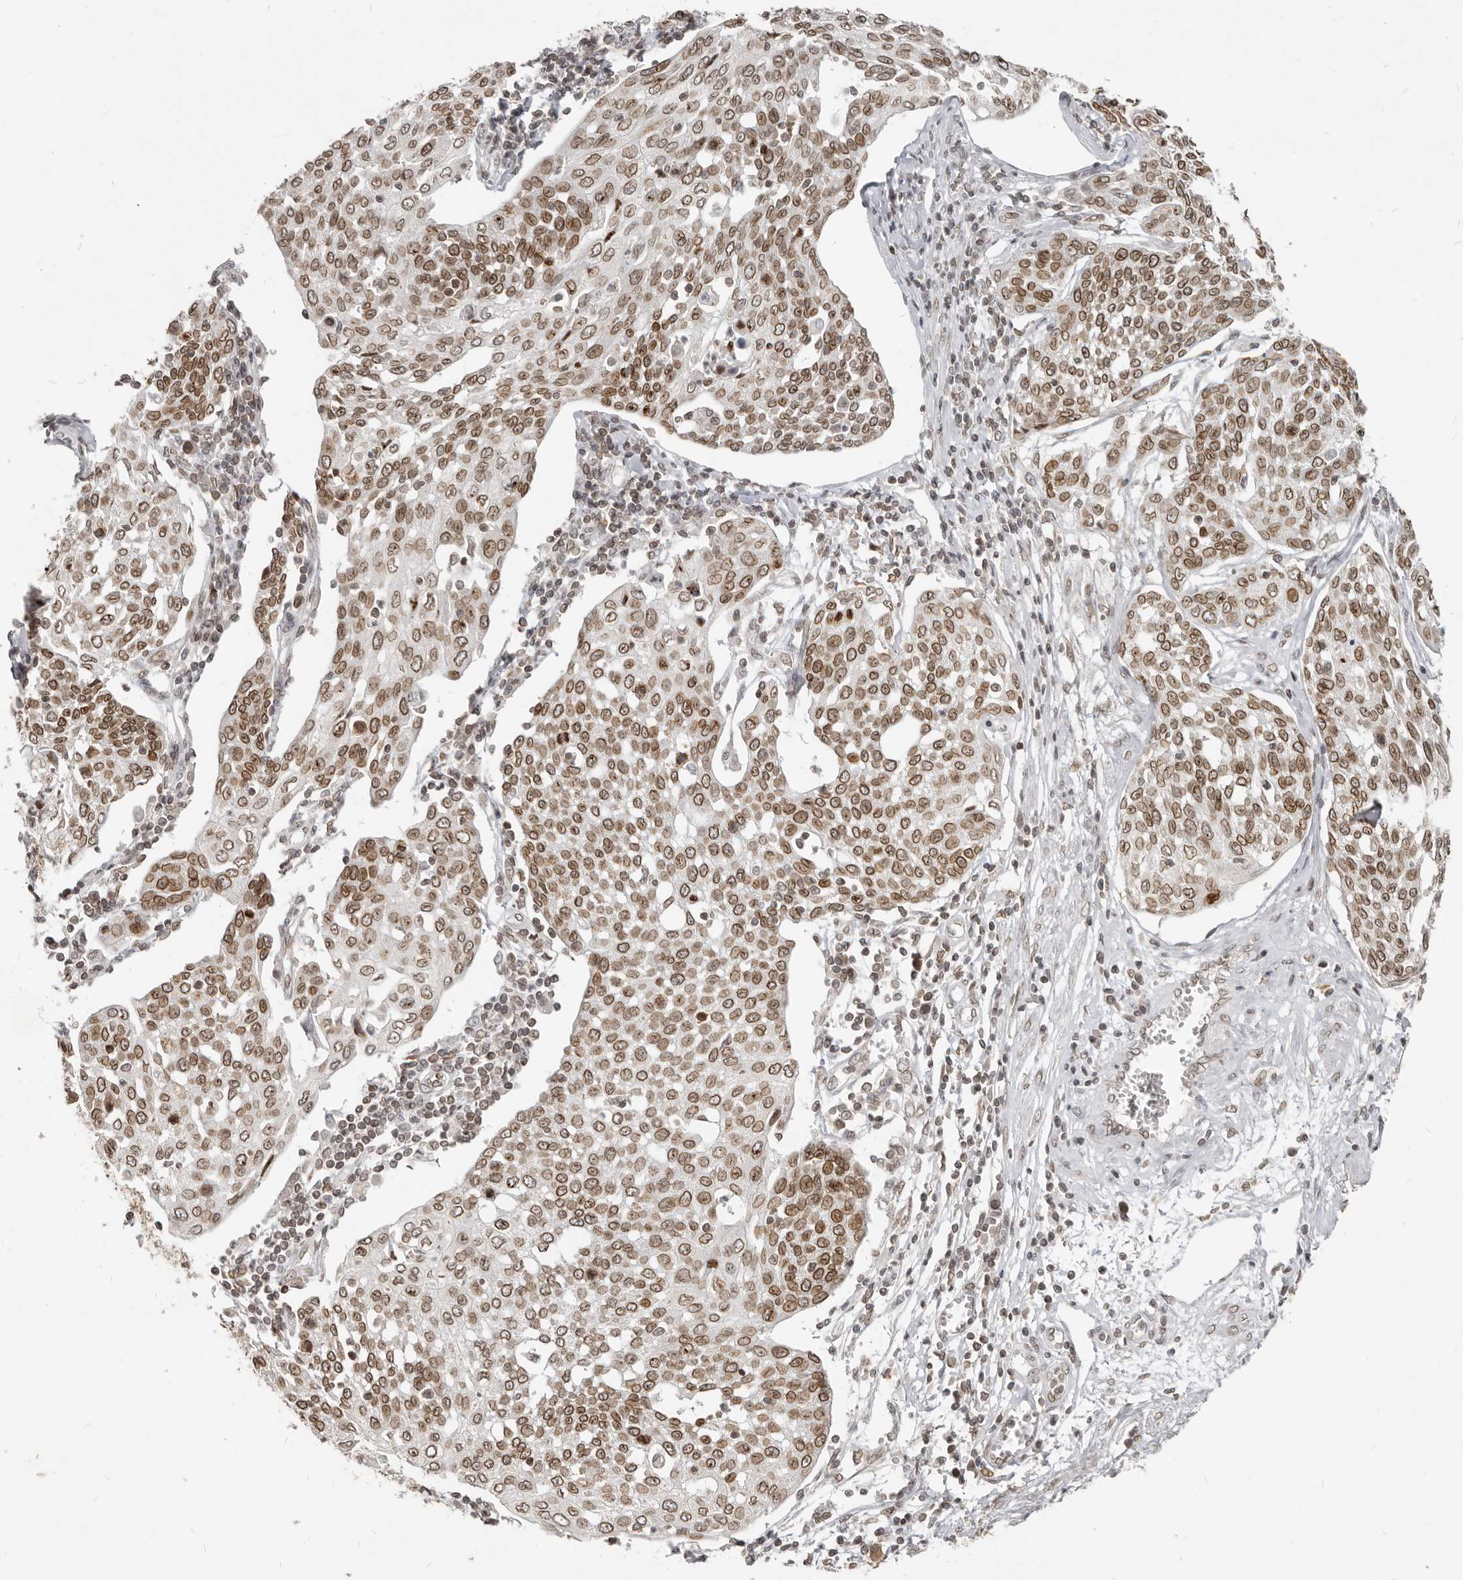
{"staining": {"intensity": "moderate", "quantity": ">75%", "location": "nuclear"}, "tissue": "cervical cancer", "cell_type": "Tumor cells", "image_type": "cancer", "snomed": [{"axis": "morphology", "description": "Squamous cell carcinoma, NOS"}, {"axis": "topography", "description": "Cervix"}], "caption": "Approximately >75% of tumor cells in cervical cancer display moderate nuclear protein expression as visualized by brown immunohistochemical staining.", "gene": "NUP153", "patient": {"sex": "female", "age": 34}}